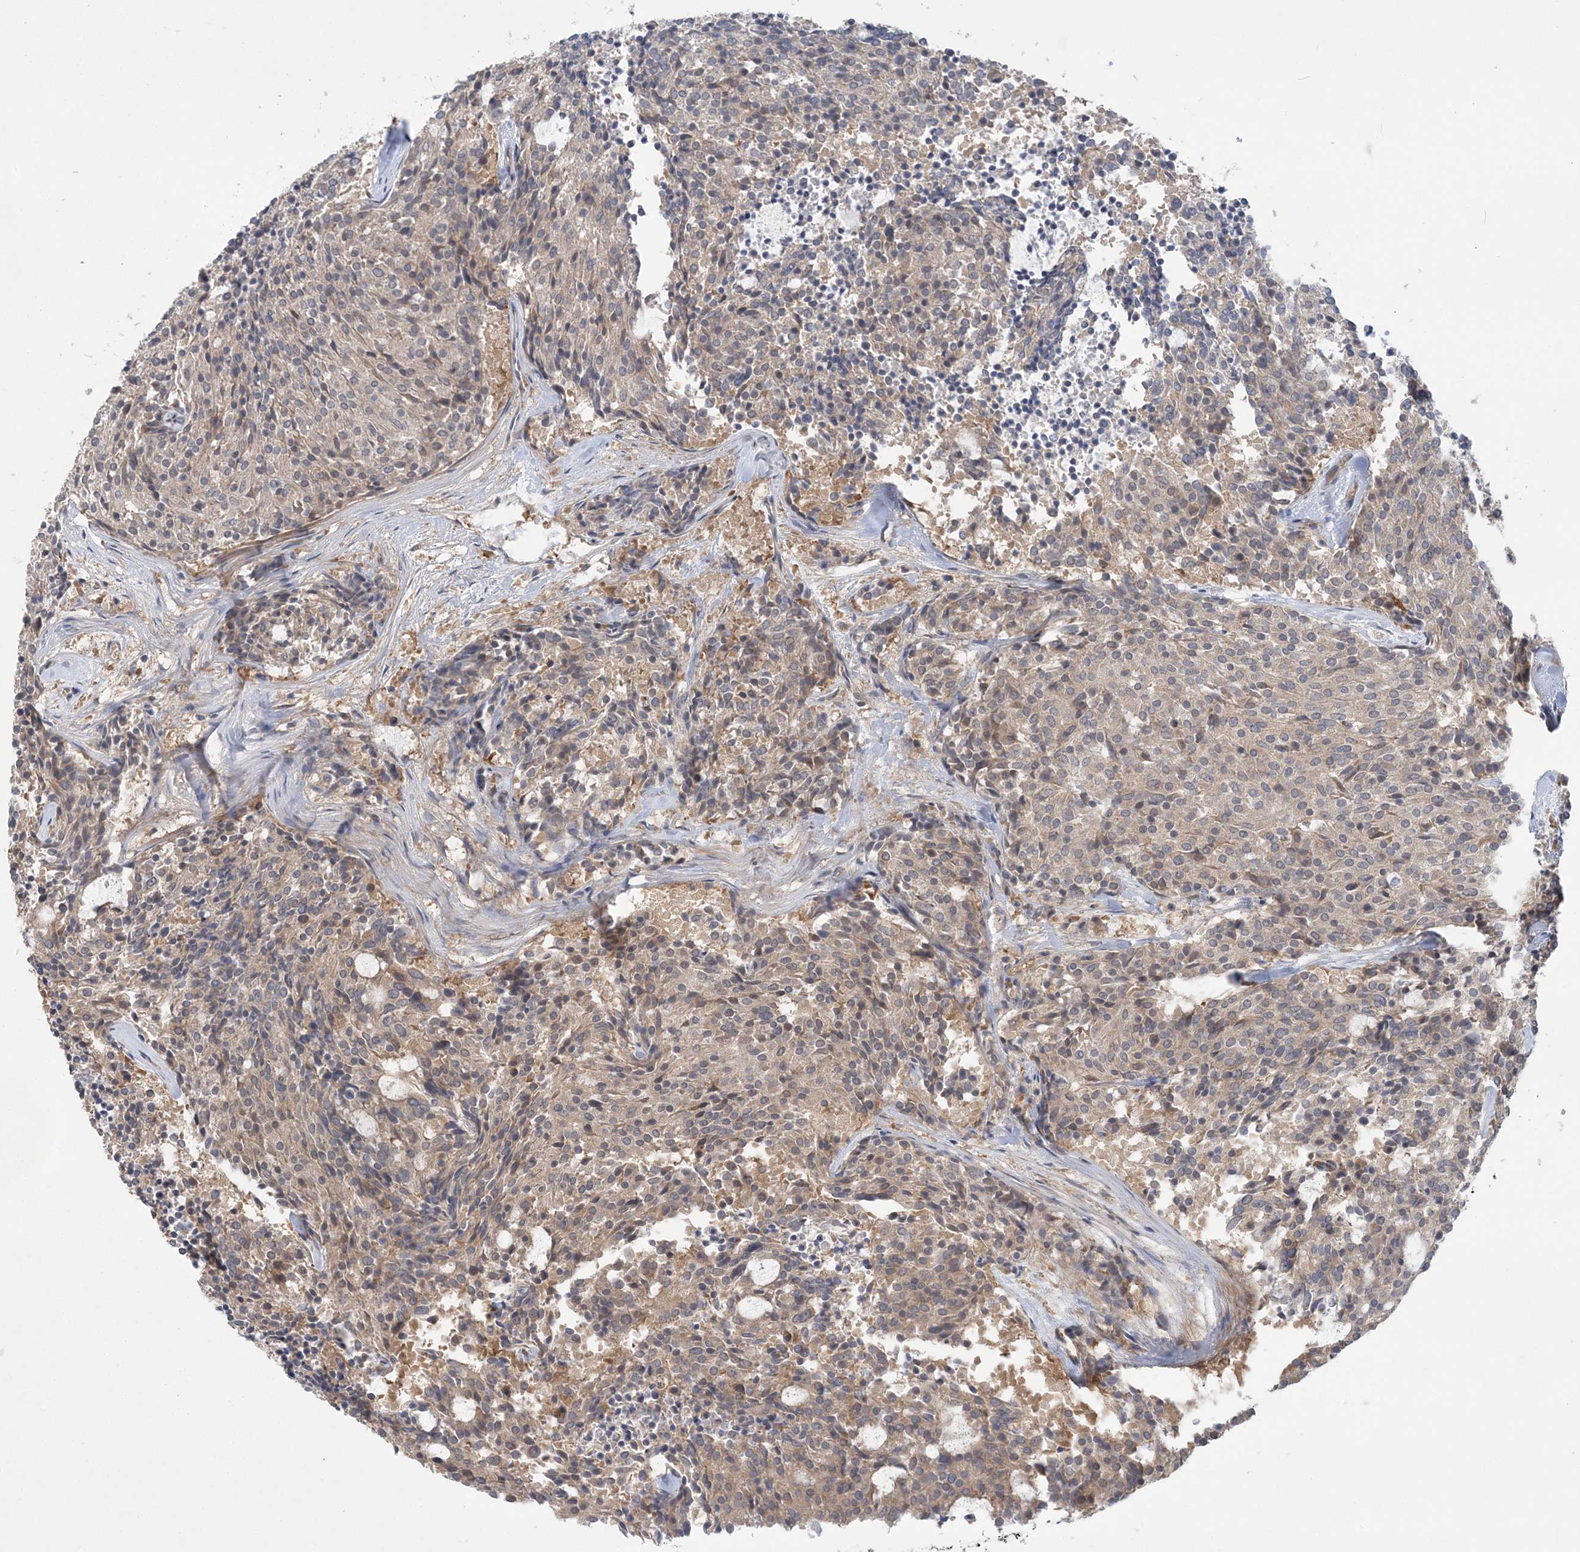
{"staining": {"intensity": "weak", "quantity": ">75%", "location": "cytoplasmic/membranous"}, "tissue": "carcinoid", "cell_type": "Tumor cells", "image_type": "cancer", "snomed": [{"axis": "morphology", "description": "Carcinoid, malignant, NOS"}, {"axis": "topography", "description": "Pancreas"}], "caption": "Brown immunohistochemical staining in human carcinoid demonstrates weak cytoplasmic/membranous staining in approximately >75% of tumor cells. The protein is stained brown, and the nuclei are stained in blue (DAB IHC with brightfield microscopy, high magnification).", "gene": "MAP4K5", "patient": {"sex": "female", "age": 54}}